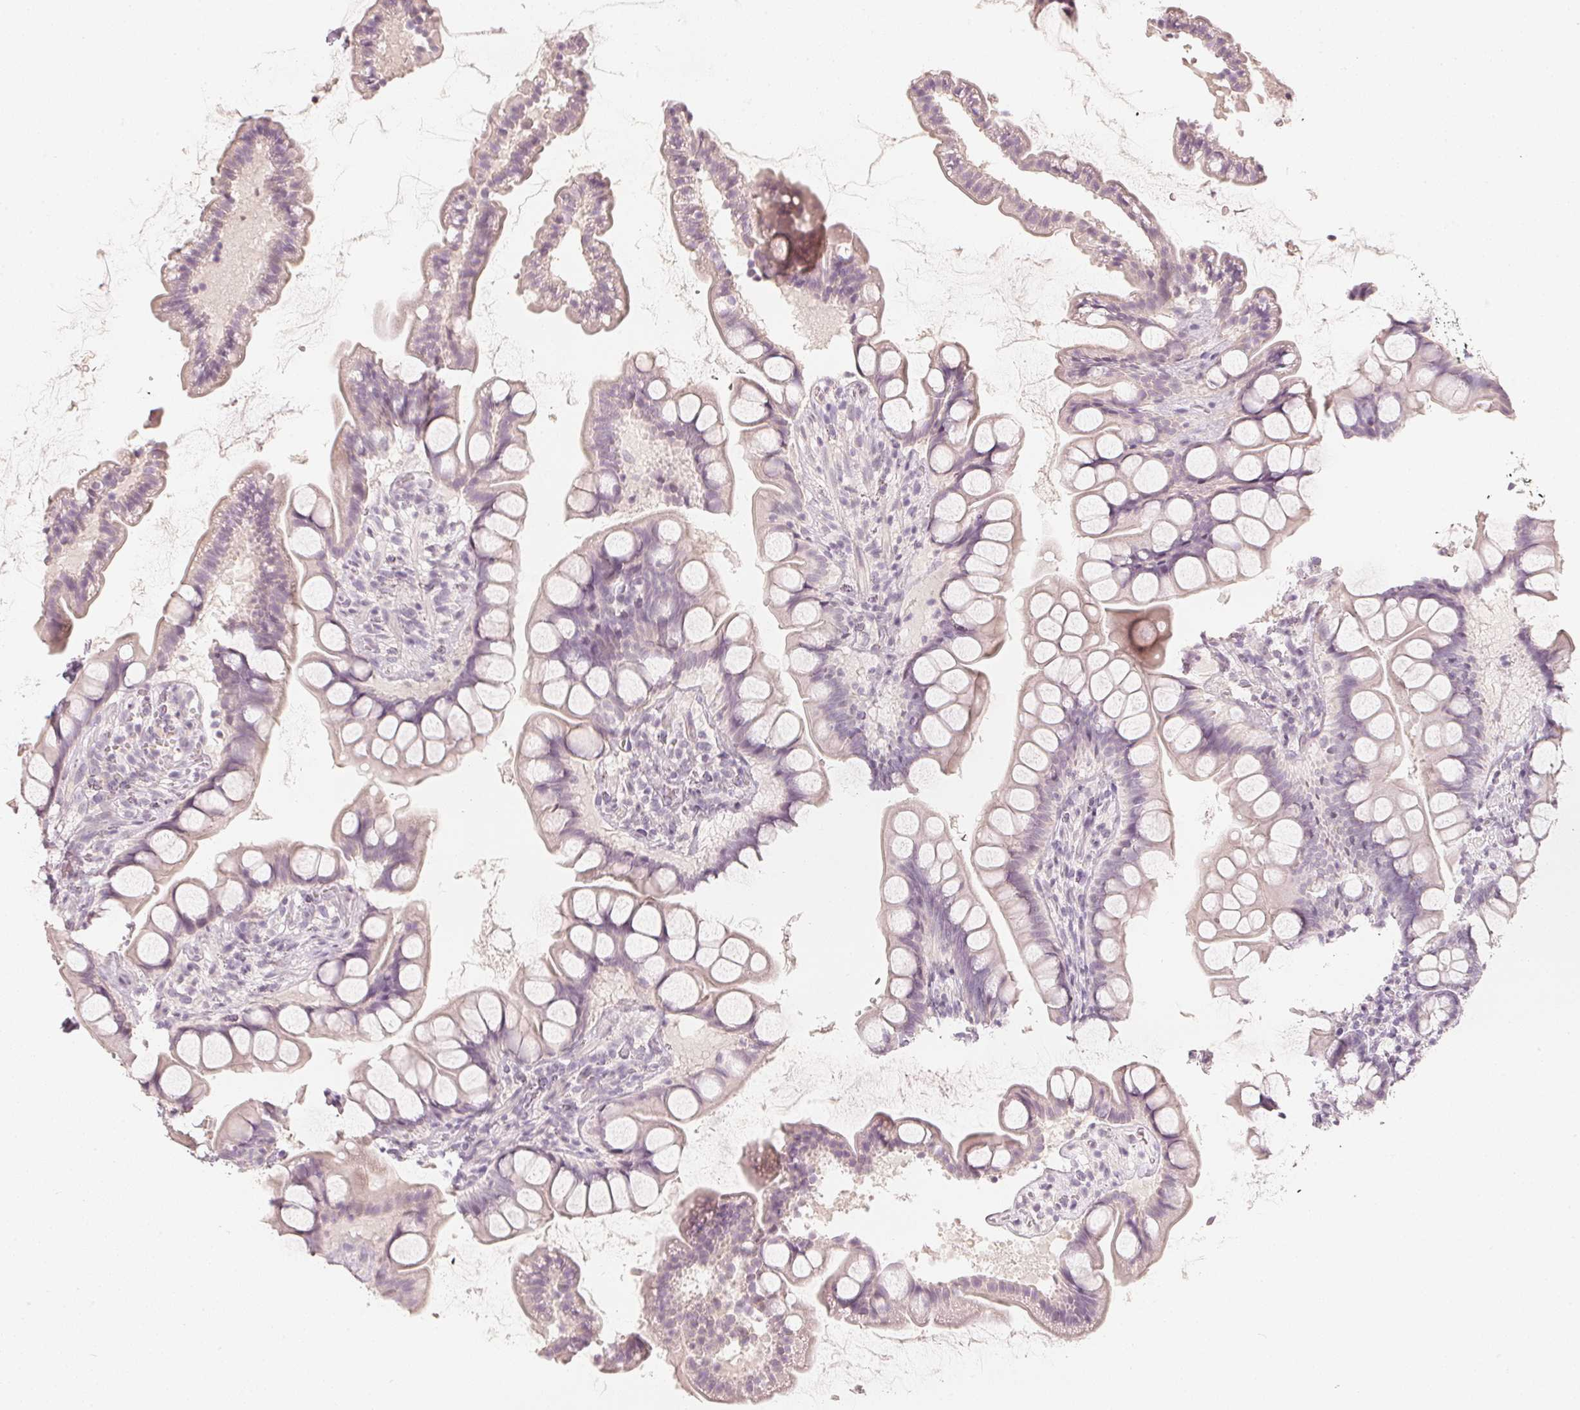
{"staining": {"intensity": "negative", "quantity": "none", "location": "none"}, "tissue": "small intestine", "cell_type": "Glandular cells", "image_type": "normal", "snomed": [{"axis": "morphology", "description": "Normal tissue, NOS"}, {"axis": "topography", "description": "Small intestine"}], "caption": "A micrograph of small intestine stained for a protein exhibits no brown staining in glandular cells. (Immunohistochemistry (ihc), brightfield microscopy, high magnification).", "gene": "CALB1", "patient": {"sex": "male", "age": 70}}